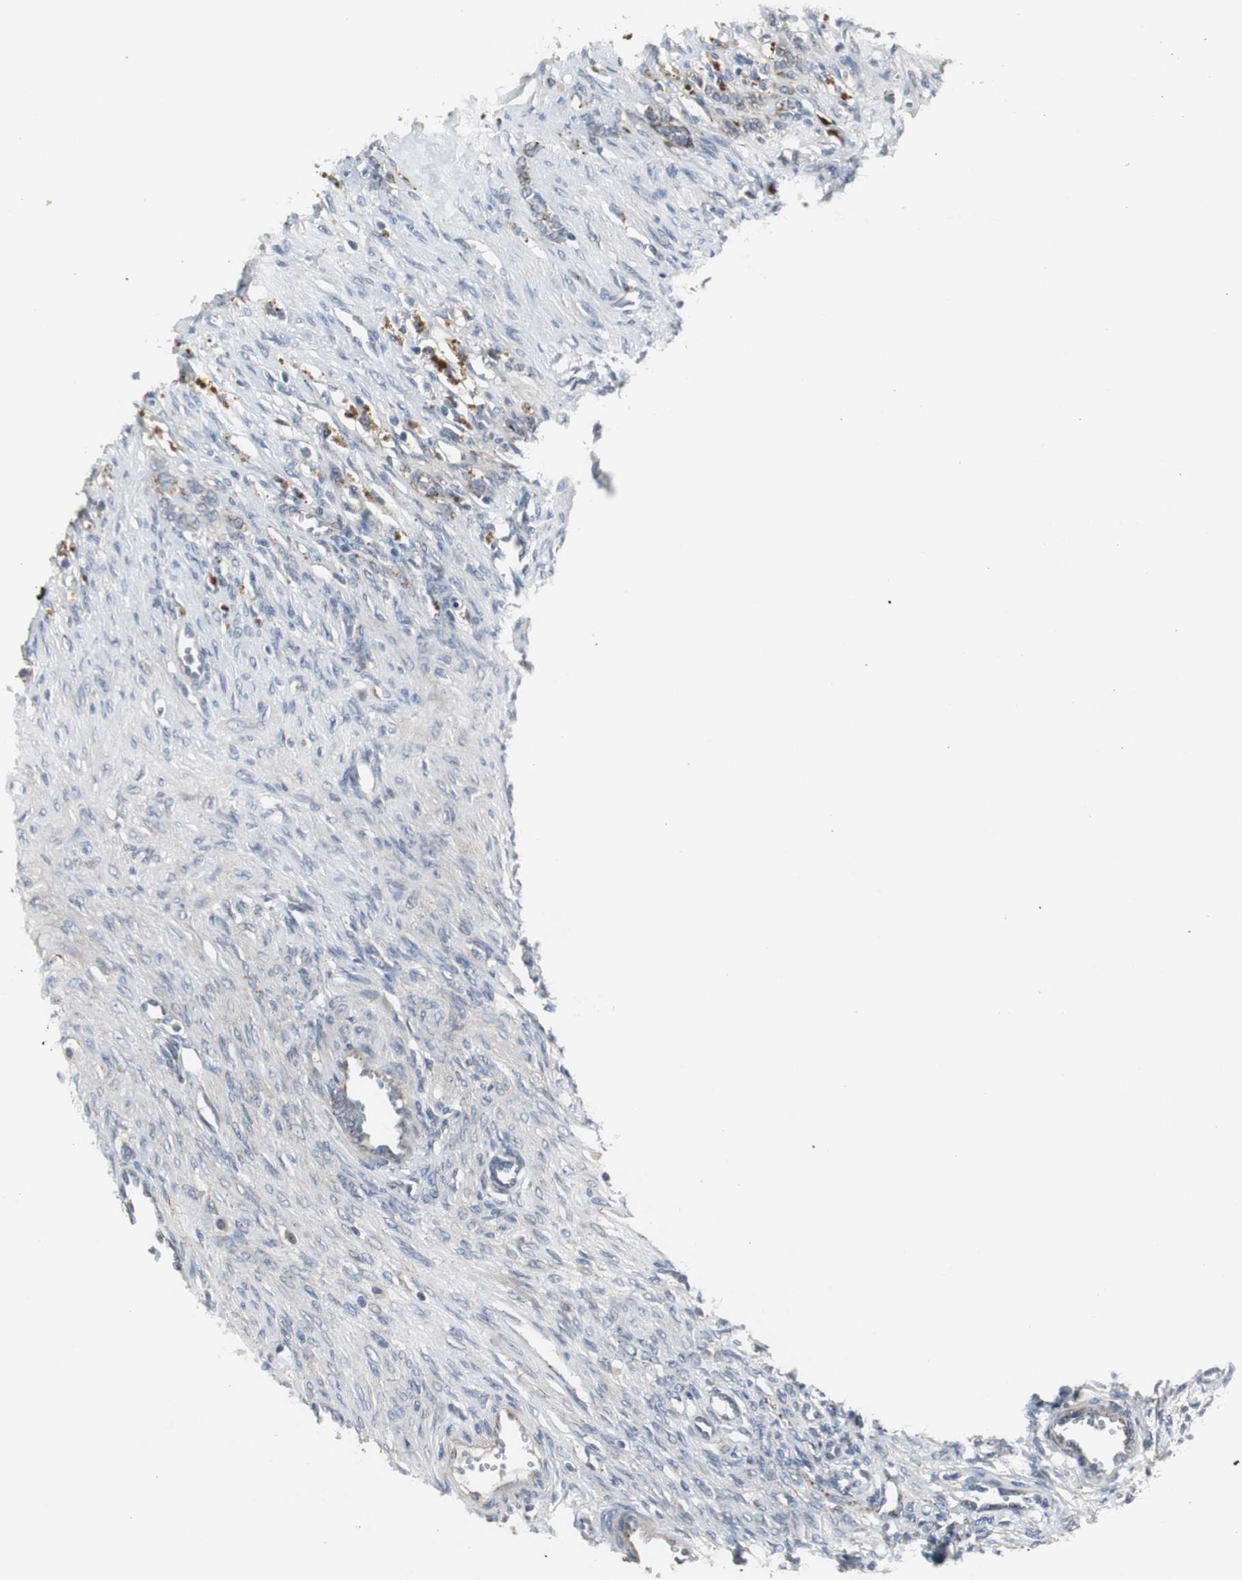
{"staining": {"intensity": "negative", "quantity": "none", "location": "none"}, "tissue": "ovary", "cell_type": "Ovarian stroma cells", "image_type": "normal", "snomed": [{"axis": "morphology", "description": "Normal tissue, NOS"}, {"axis": "topography", "description": "Ovary"}], "caption": "Immunohistochemical staining of benign ovary reveals no significant expression in ovarian stroma cells.", "gene": "GBA1", "patient": {"sex": "female", "age": 33}}